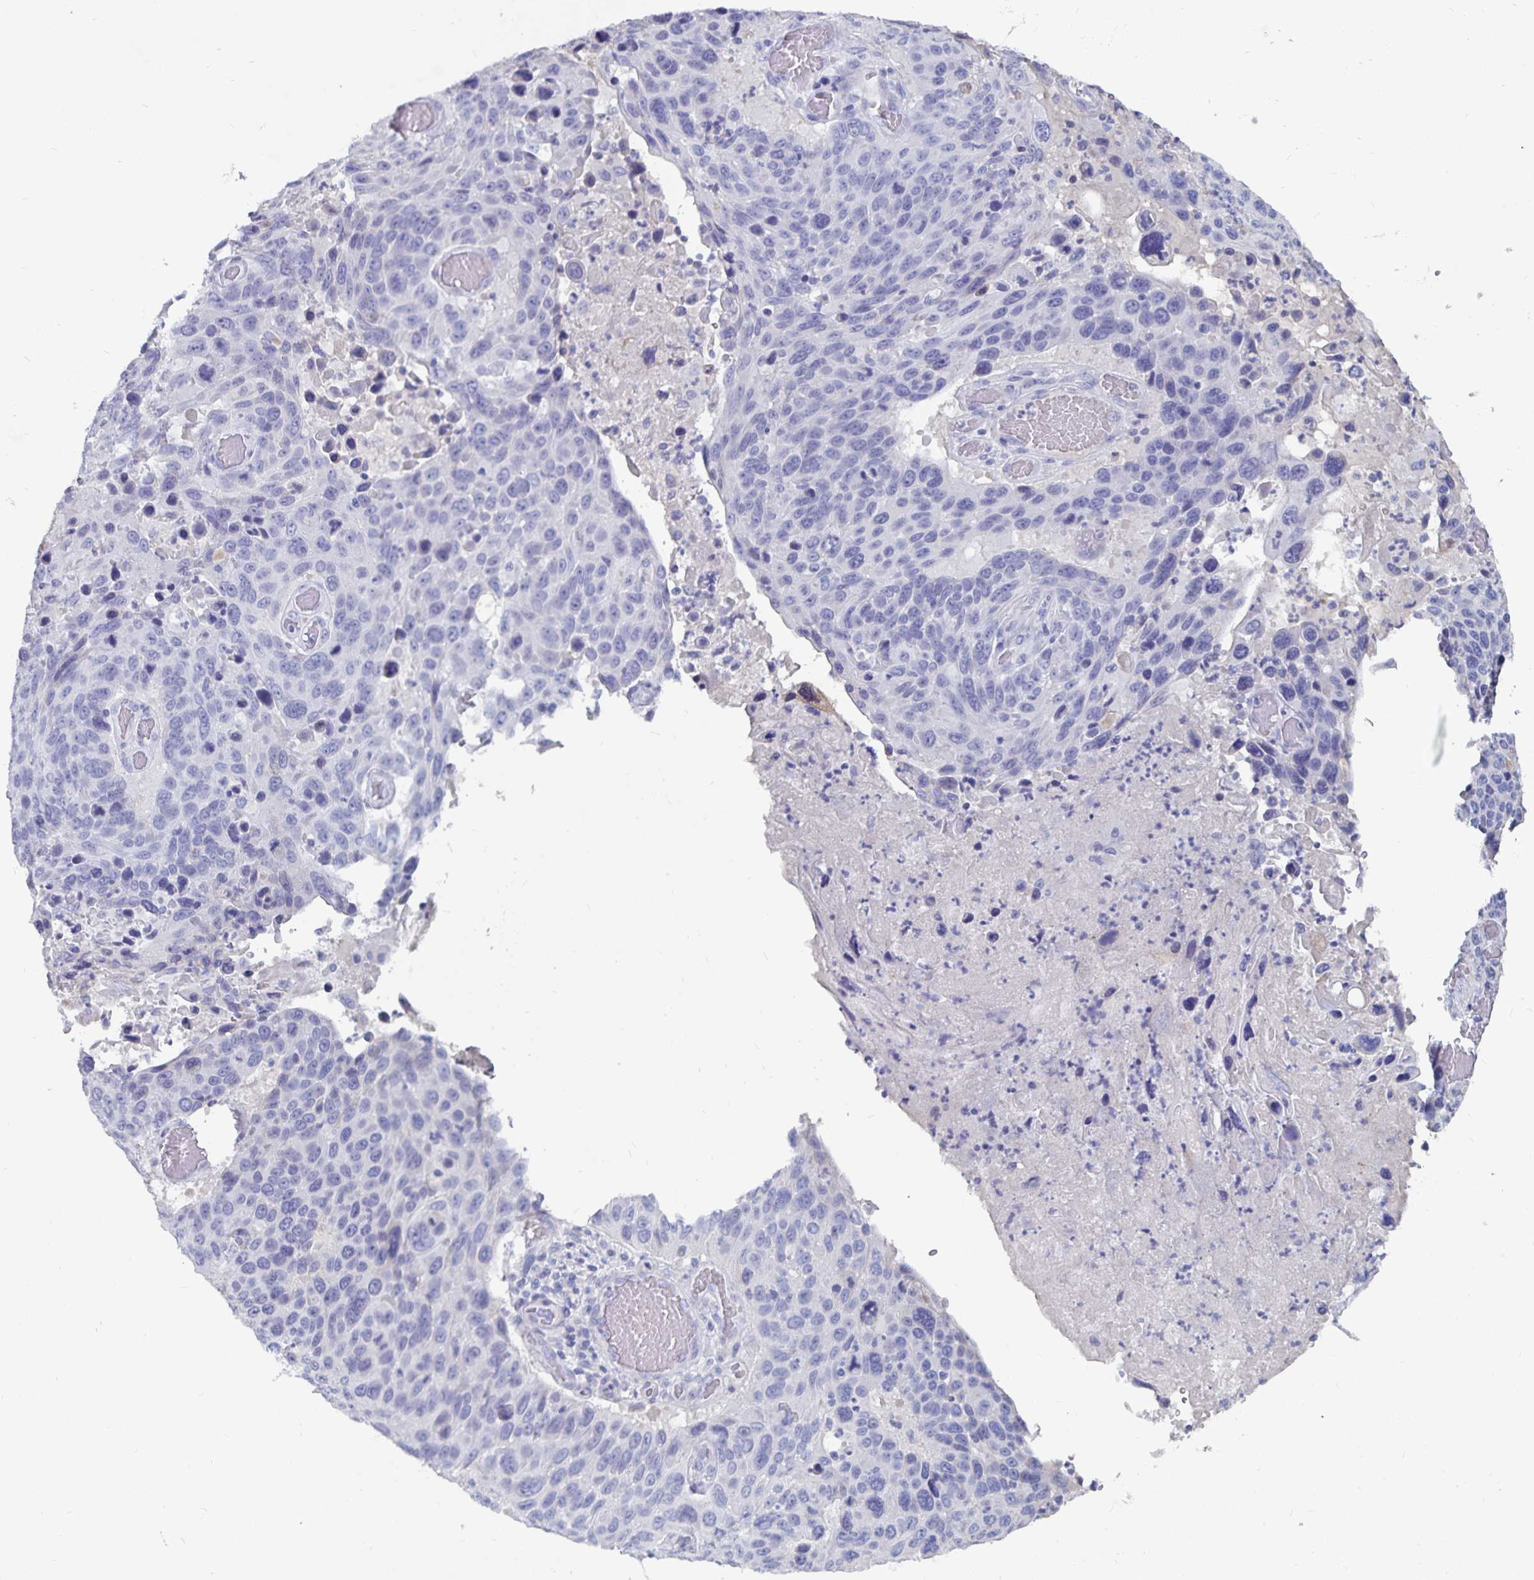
{"staining": {"intensity": "negative", "quantity": "none", "location": "none"}, "tissue": "lung cancer", "cell_type": "Tumor cells", "image_type": "cancer", "snomed": [{"axis": "morphology", "description": "Squamous cell carcinoma, NOS"}, {"axis": "topography", "description": "Lung"}], "caption": "Immunohistochemical staining of human lung squamous cell carcinoma exhibits no significant expression in tumor cells.", "gene": "CFAP69", "patient": {"sex": "male", "age": 68}}